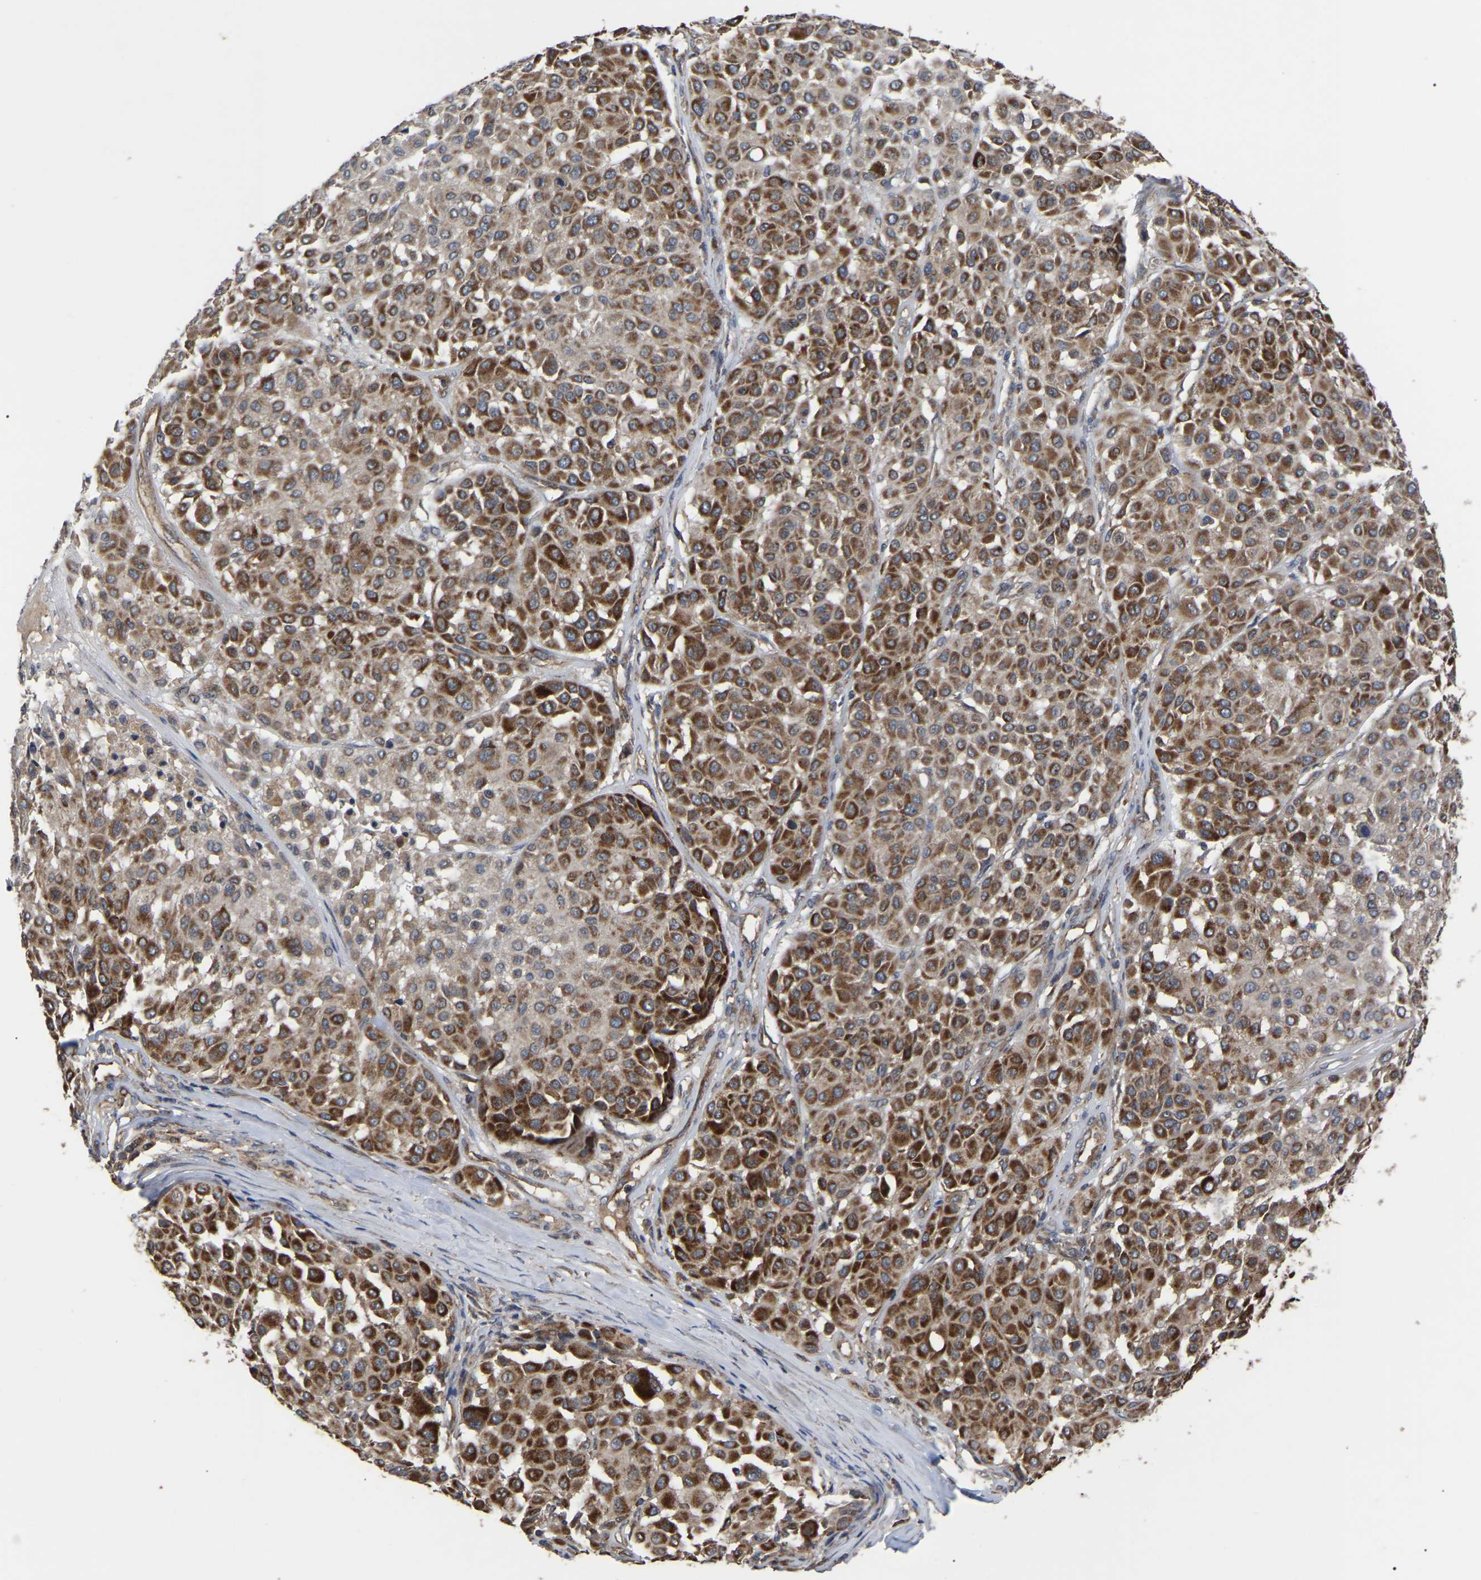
{"staining": {"intensity": "strong", "quantity": ">75%", "location": "cytoplasmic/membranous"}, "tissue": "melanoma", "cell_type": "Tumor cells", "image_type": "cancer", "snomed": [{"axis": "morphology", "description": "Malignant melanoma, Metastatic site"}, {"axis": "topography", "description": "Soft tissue"}], "caption": "The histopathology image reveals staining of malignant melanoma (metastatic site), revealing strong cytoplasmic/membranous protein positivity (brown color) within tumor cells. The protein of interest is stained brown, and the nuclei are stained in blue (DAB (3,3'-diaminobenzidine) IHC with brightfield microscopy, high magnification).", "gene": "GCC1", "patient": {"sex": "male", "age": 41}}